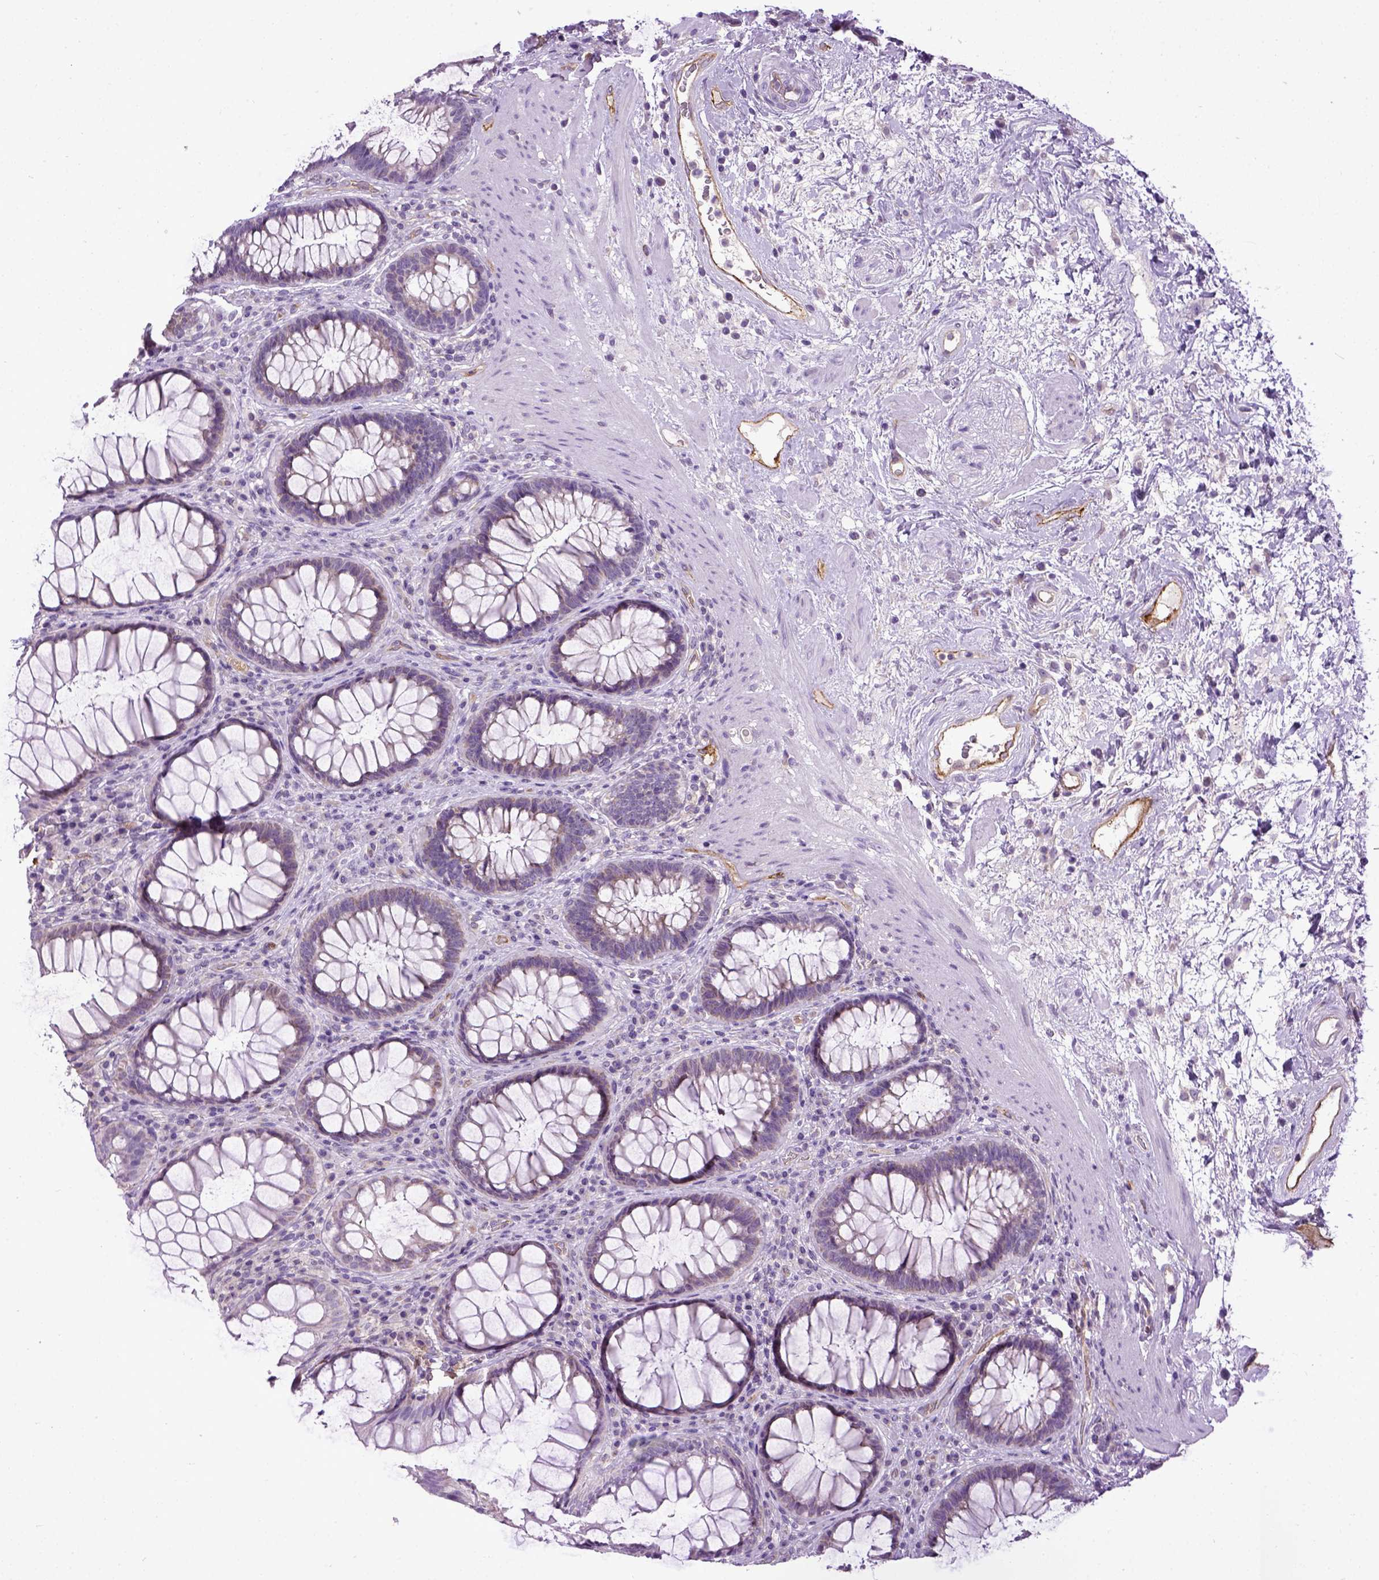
{"staining": {"intensity": "negative", "quantity": "none", "location": "none"}, "tissue": "rectum", "cell_type": "Glandular cells", "image_type": "normal", "snomed": [{"axis": "morphology", "description": "Normal tissue, NOS"}, {"axis": "topography", "description": "Rectum"}], "caption": "This image is of unremarkable rectum stained with IHC to label a protein in brown with the nuclei are counter-stained blue. There is no positivity in glandular cells.", "gene": "ENG", "patient": {"sex": "male", "age": 72}}